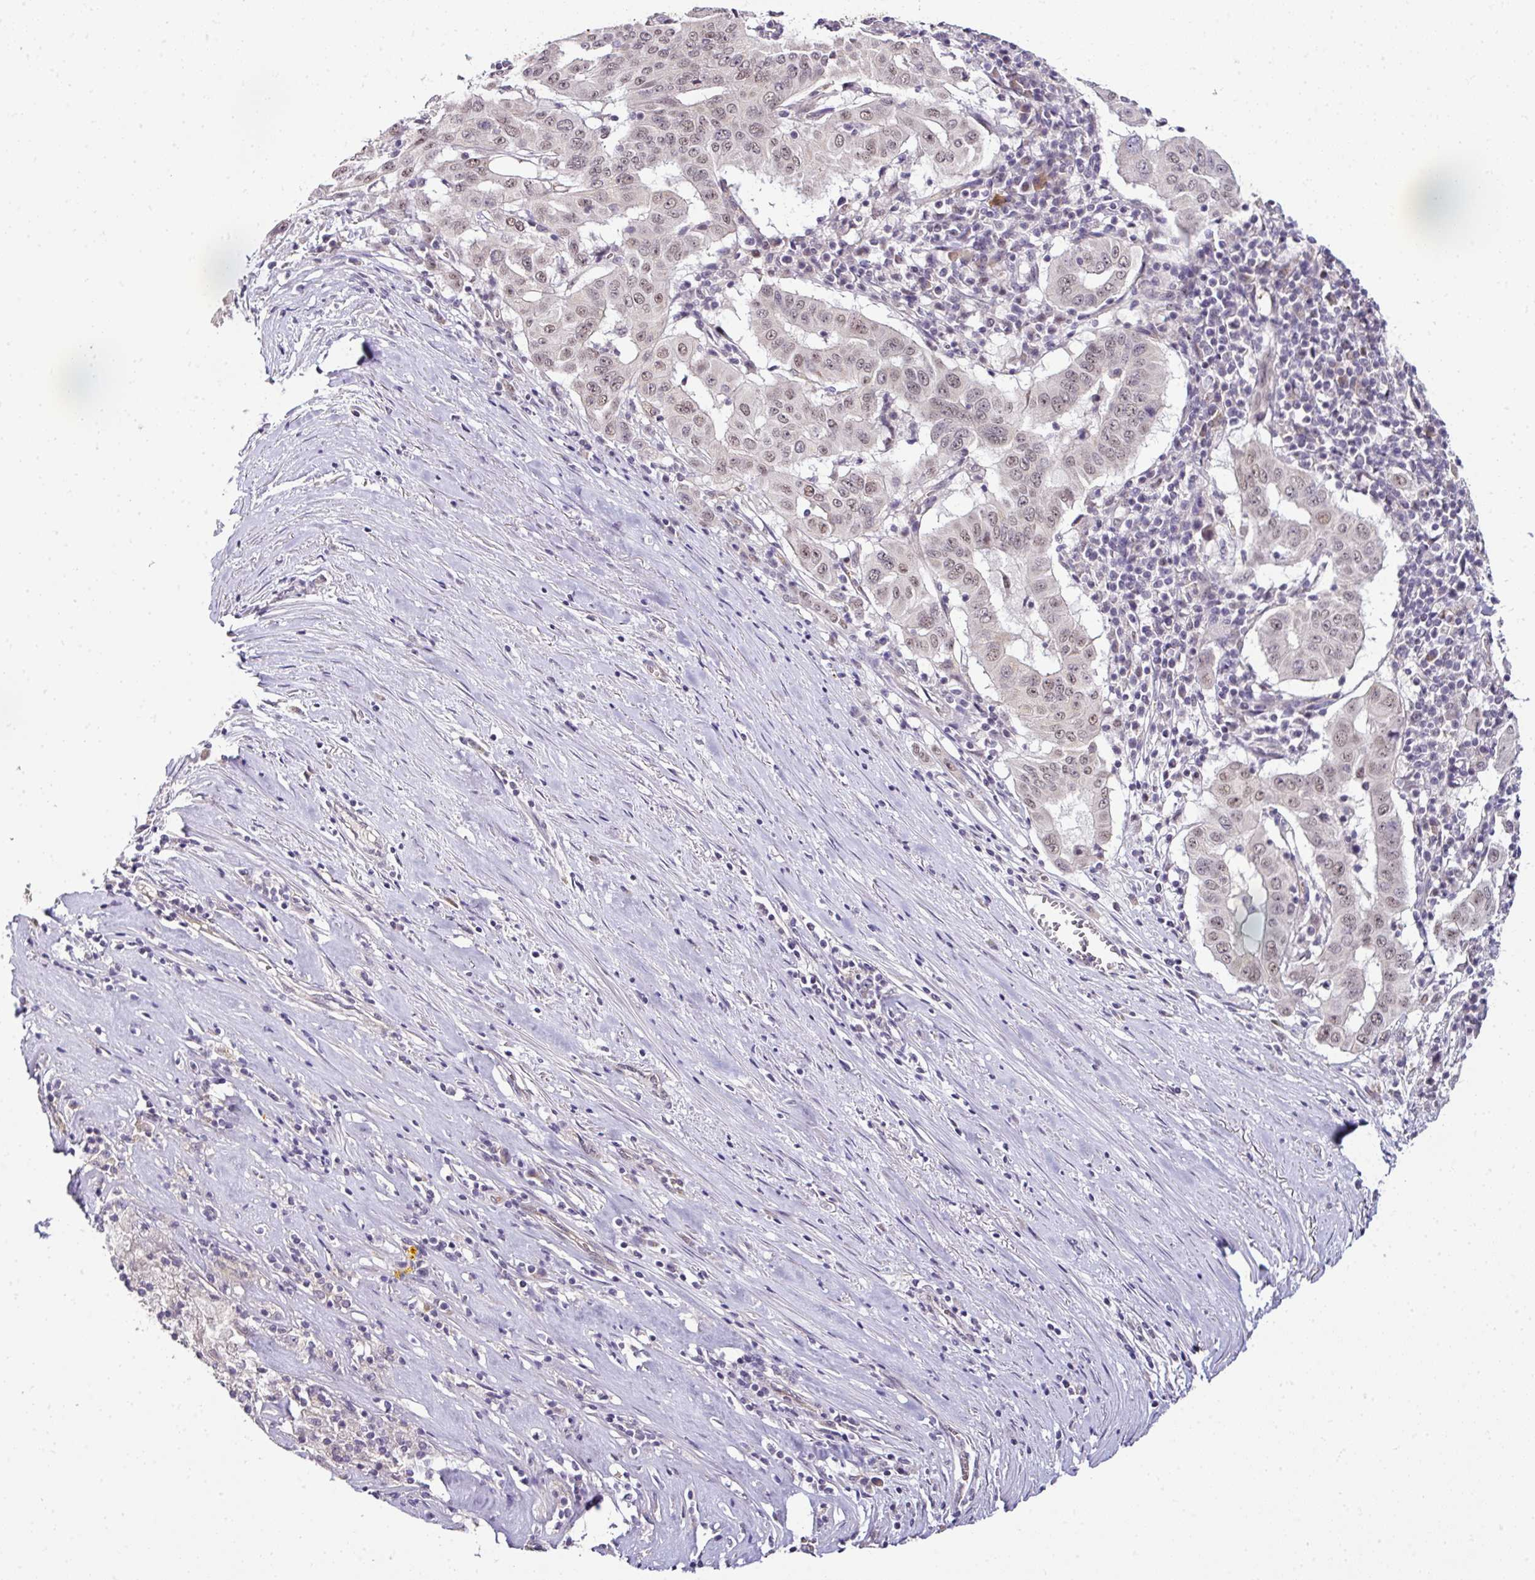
{"staining": {"intensity": "weak", "quantity": "25%-75%", "location": "nuclear"}, "tissue": "pancreatic cancer", "cell_type": "Tumor cells", "image_type": "cancer", "snomed": [{"axis": "morphology", "description": "Adenocarcinoma, NOS"}, {"axis": "topography", "description": "Pancreas"}], "caption": "Immunohistochemical staining of adenocarcinoma (pancreatic) exhibits weak nuclear protein expression in about 25%-75% of tumor cells.", "gene": "NAPSA", "patient": {"sex": "male", "age": 63}}